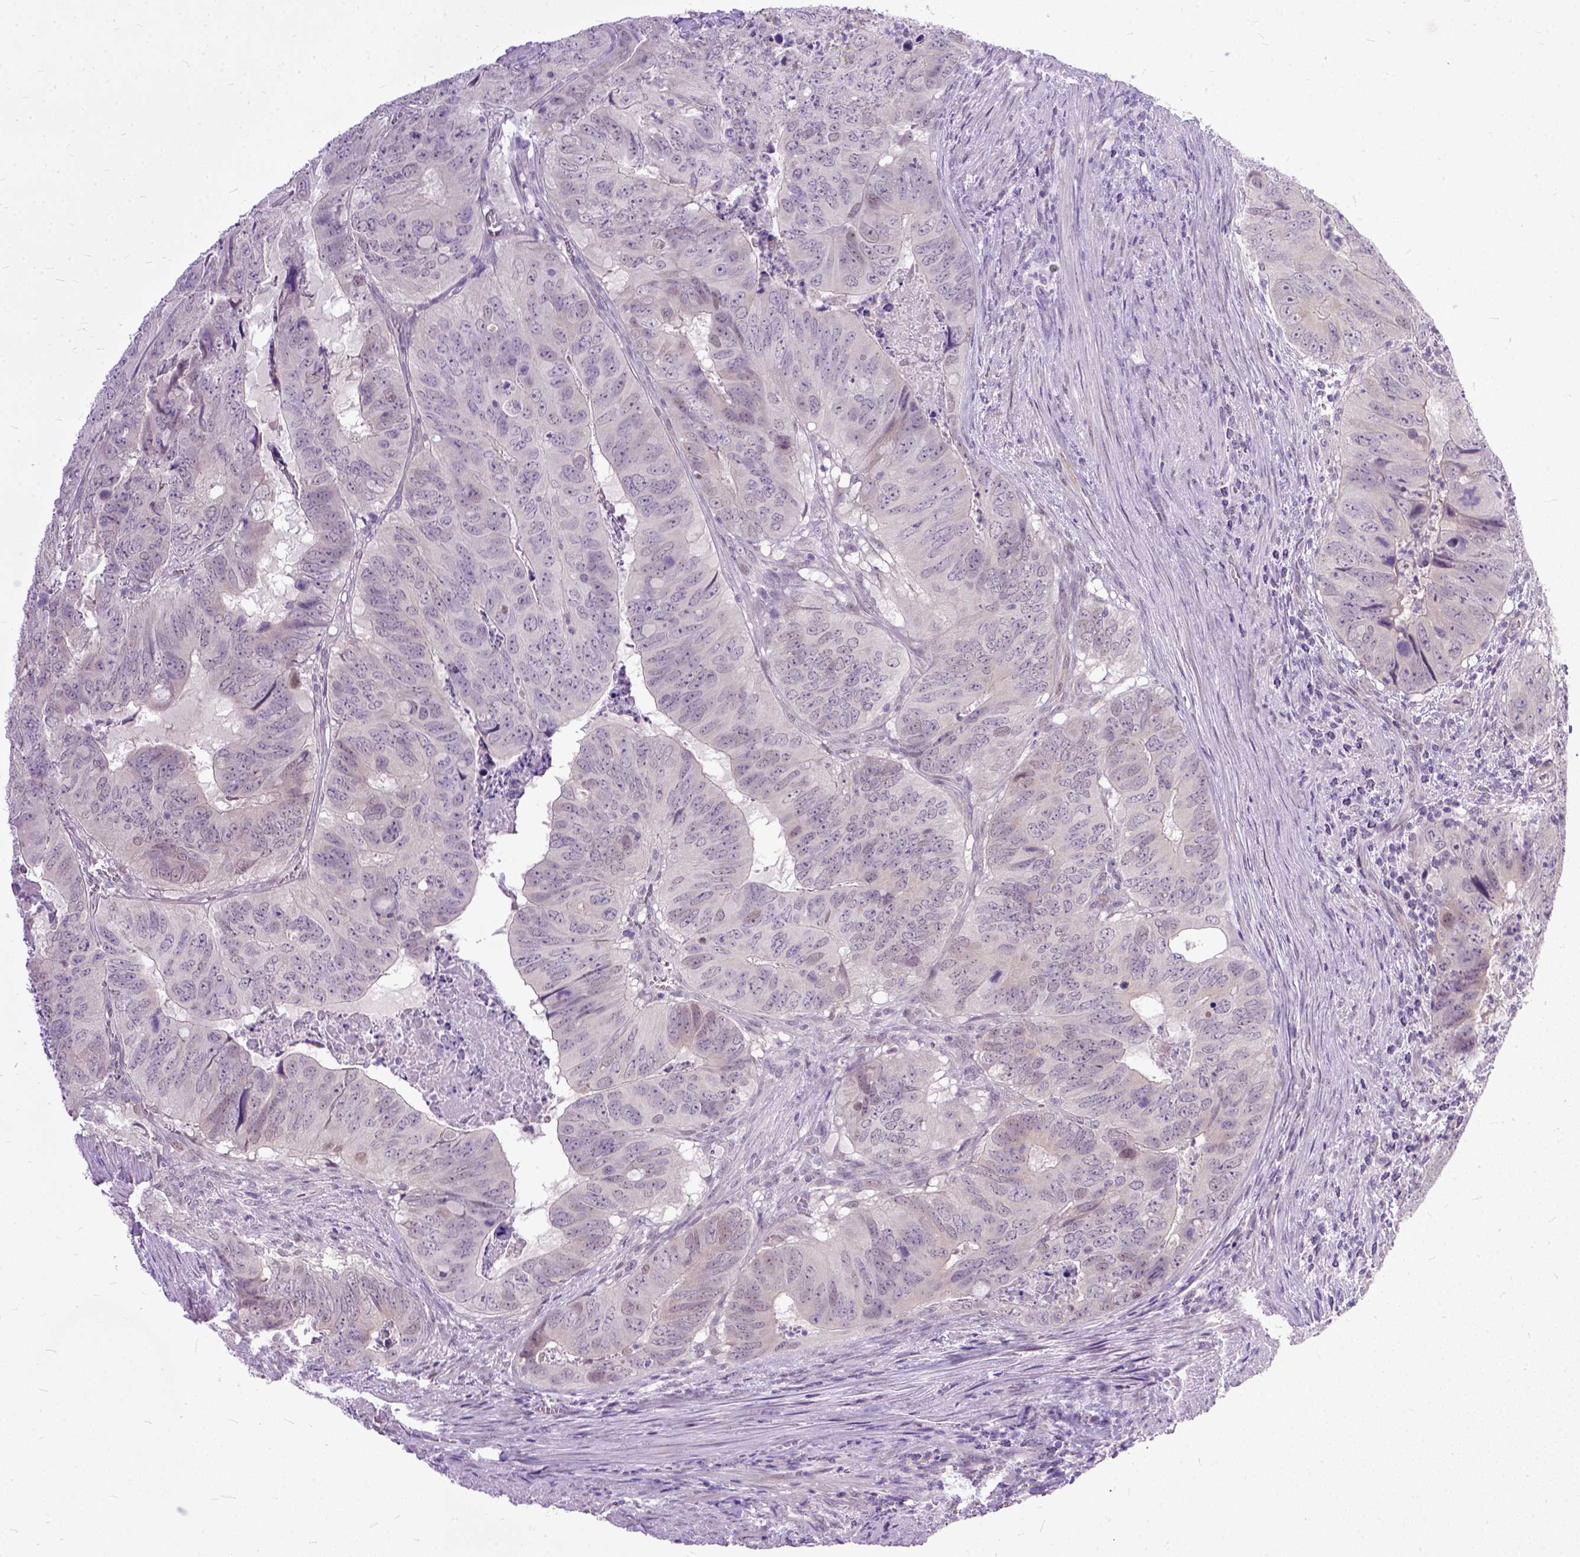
{"staining": {"intensity": "negative", "quantity": "none", "location": "none"}, "tissue": "colorectal cancer", "cell_type": "Tumor cells", "image_type": "cancer", "snomed": [{"axis": "morphology", "description": "Adenocarcinoma, NOS"}, {"axis": "topography", "description": "Colon"}], "caption": "Immunohistochemistry (IHC) micrograph of colorectal cancer (adenocarcinoma) stained for a protein (brown), which shows no staining in tumor cells.", "gene": "TCEAL7", "patient": {"sex": "male", "age": 79}}